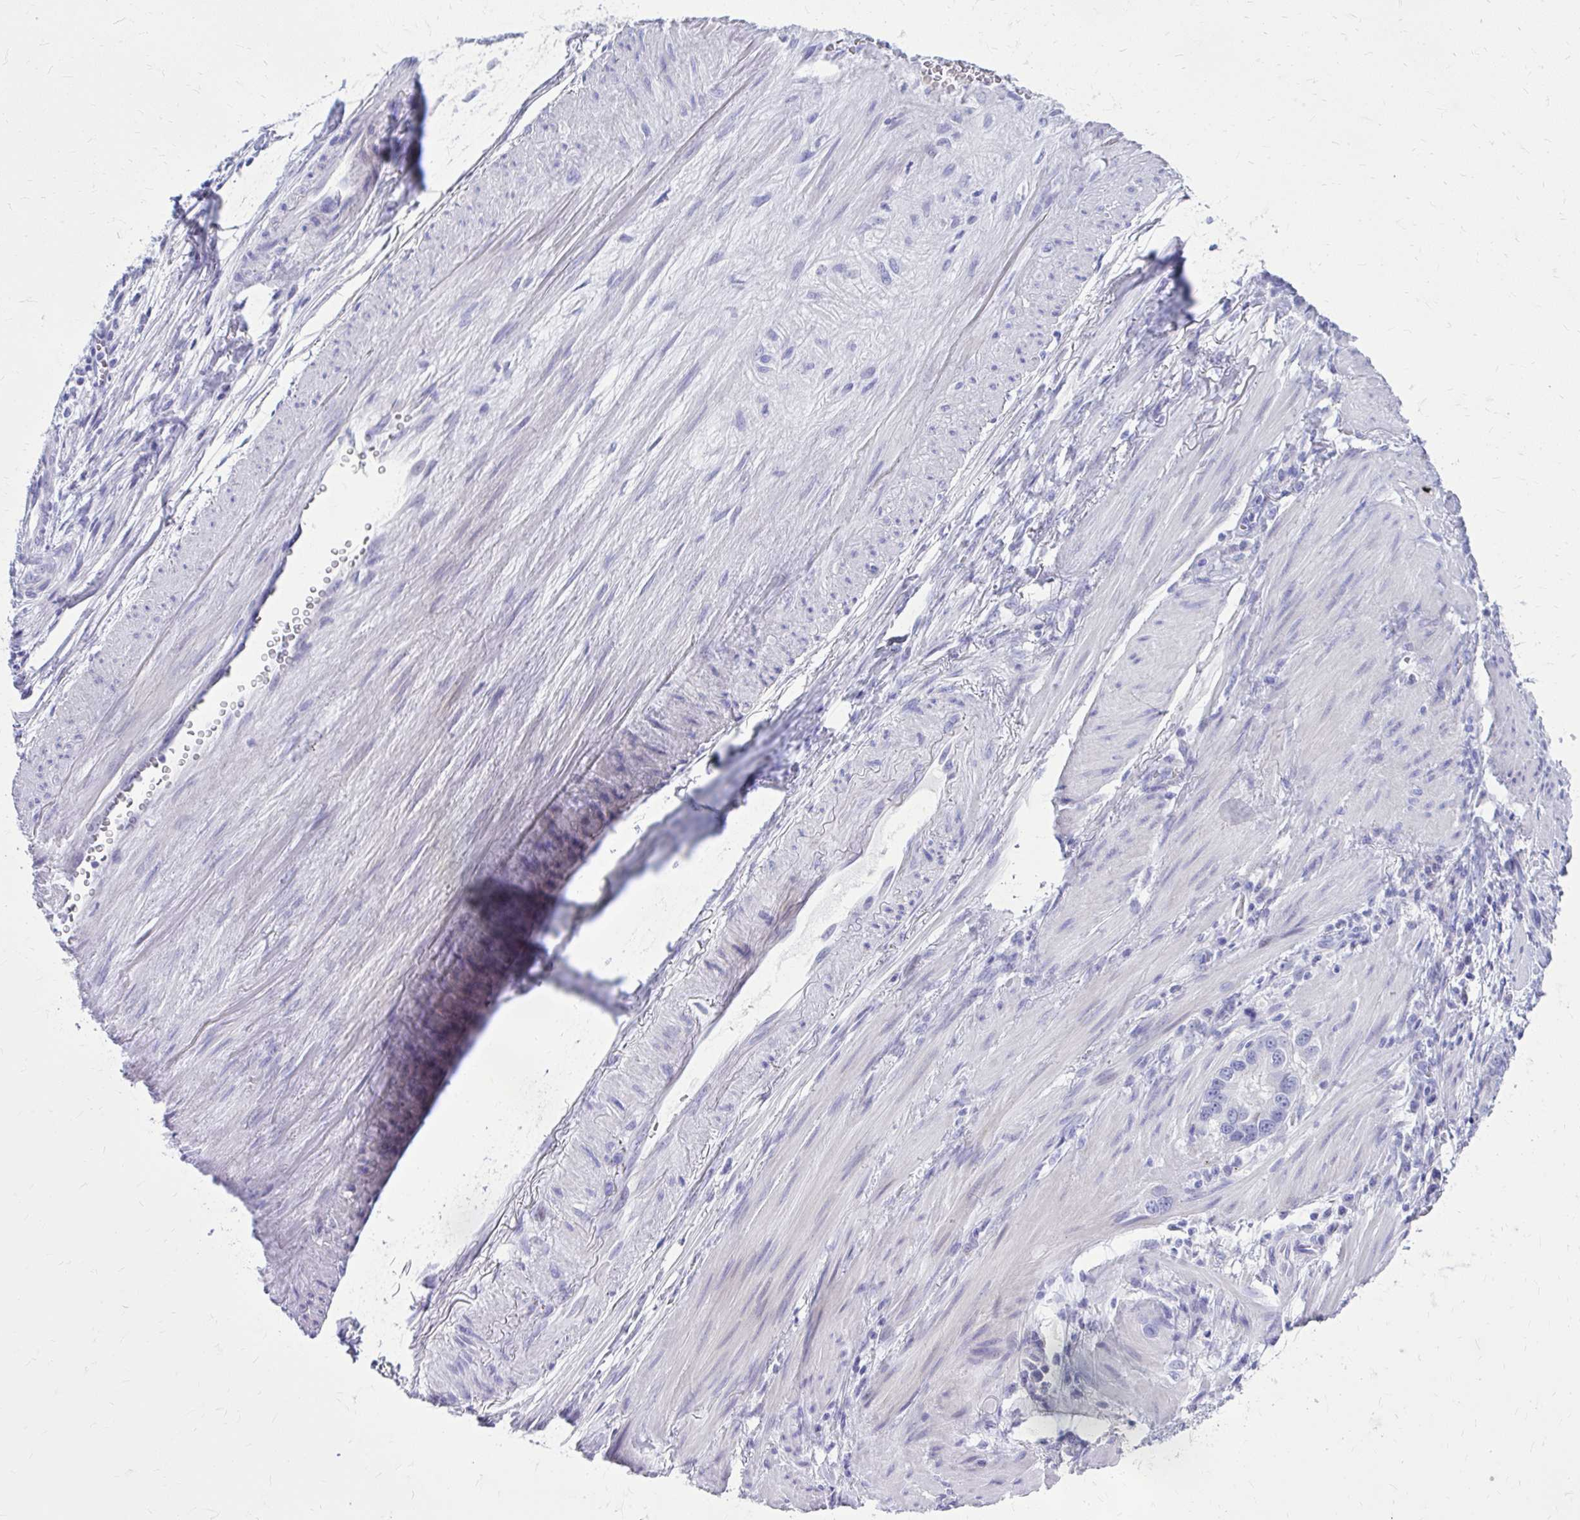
{"staining": {"intensity": "negative", "quantity": "none", "location": "none"}, "tissue": "stomach cancer", "cell_type": "Tumor cells", "image_type": "cancer", "snomed": [{"axis": "morphology", "description": "Adenocarcinoma, NOS"}, {"axis": "topography", "description": "Stomach, lower"}], "caption": "High magnification brightfield microscopy of stomach cancer stained with DAB (brown) and counterstained with hematoxylin (blue): tumor cells show no significant positivity.", "gene": "BCL6B", "patient": {"sex": "female", "age": 93}}